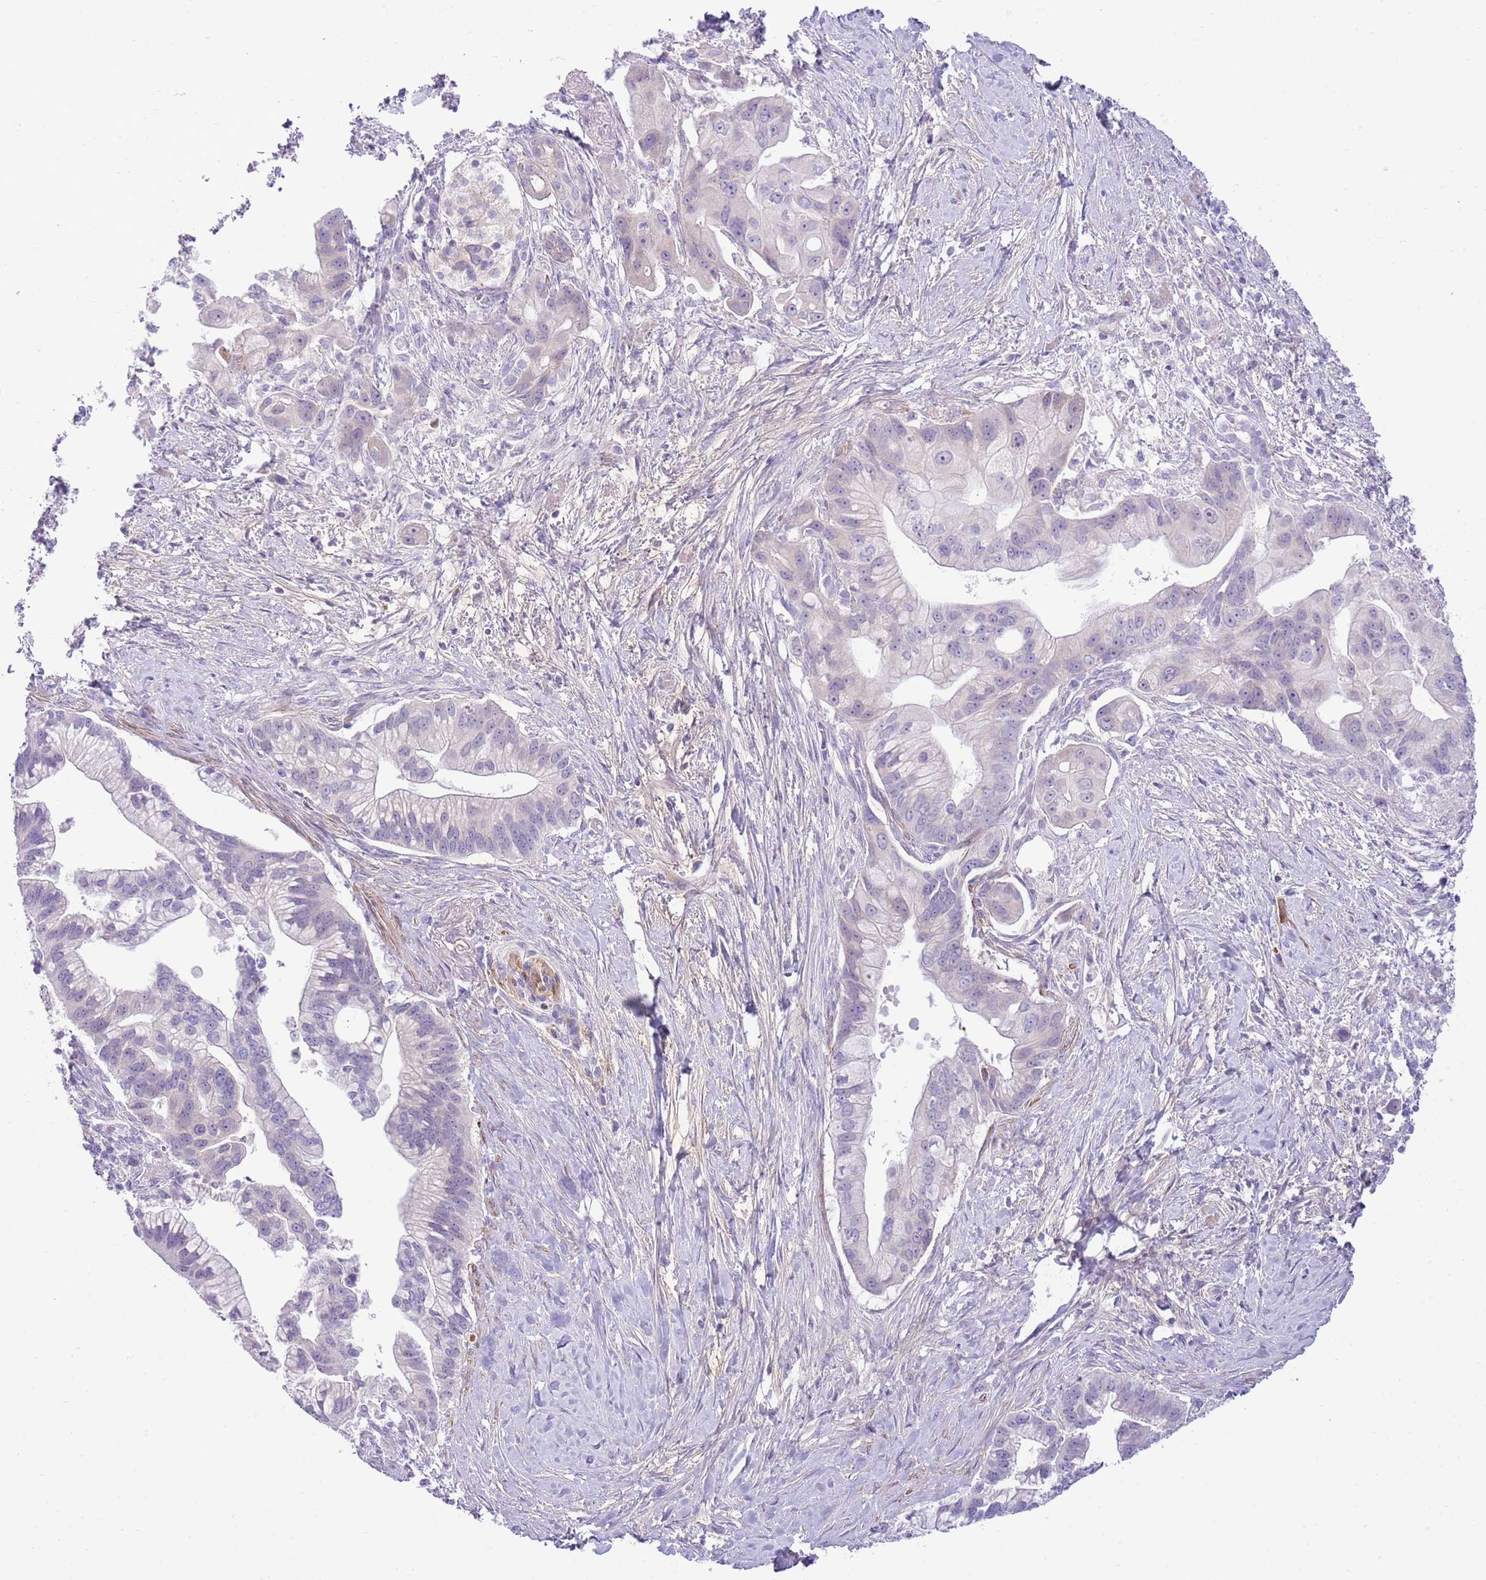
{"staining": {"intensity": "negative", "quantity": "none", "location": "none"}, "tissue": "pancreatic cancer", "cell_type": "Tumor cells", "image_type": "cancer", "snomed": [{"axis": "morphology", "description": "Adenocarcinoma, NOS"}, {"axis": "topography", "description": "Pancreas"}], "caption": "This is an IHC micrograph of pancreatic cancer. There is no expression in tumor cells.", "gene": "ZC4H2", "patient": {"sex": "male", "age": 68}}